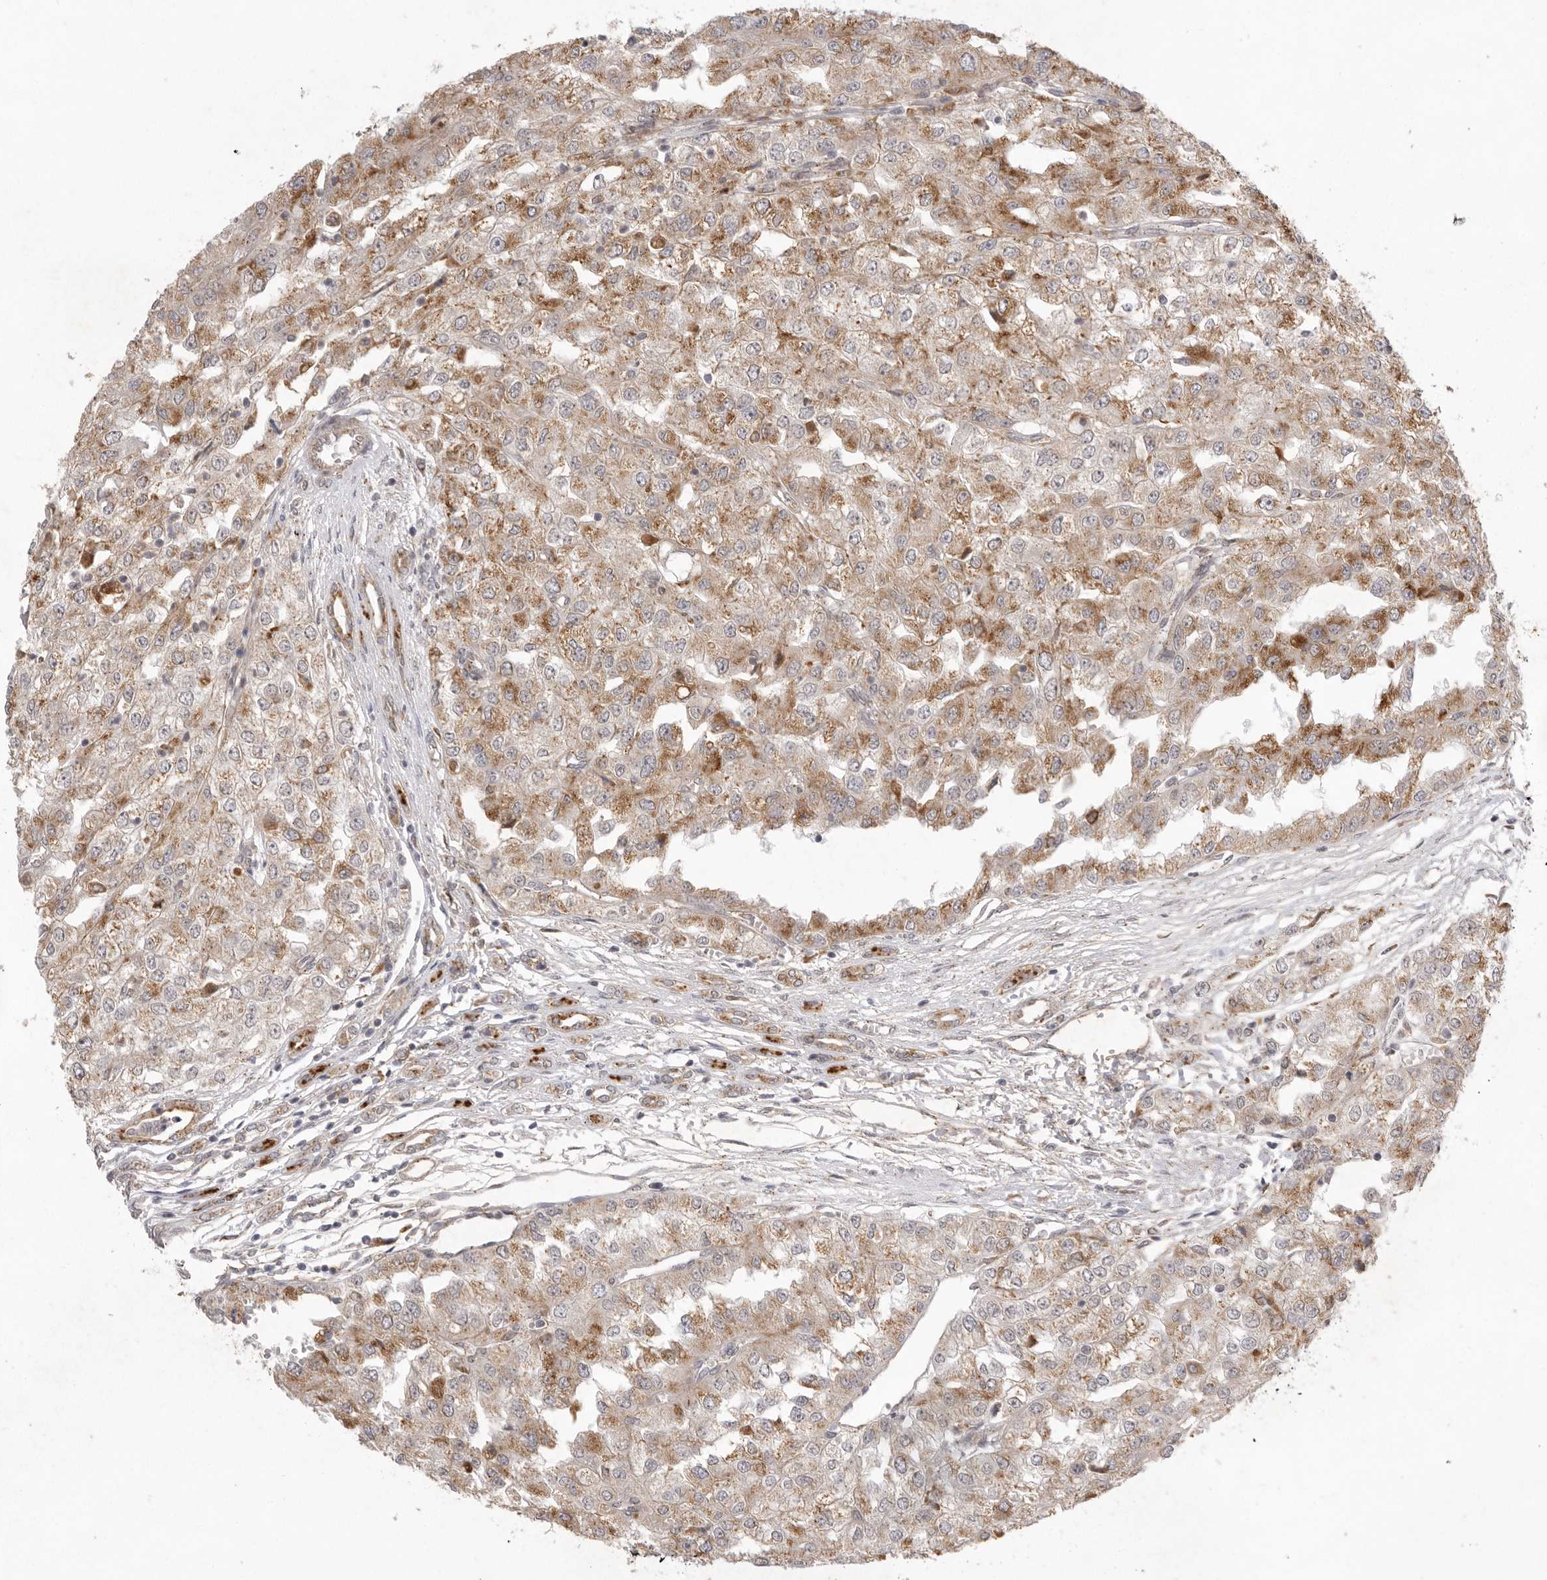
{"staining": {"intensity": "moderate", "quantity": ">75%", "location": "cytoplasmic/membranous"}, "tissue": "renal cancer", "cell_type": "Tumor cells", "image_type": "cancer", "snomed": [{"axis": "morphology", "description": "Adenocarcinoma, NOS"}, {"axis": "topography", "description": "Kidney"}], "caption": "Tumor cells show medium levels of moderate cytoplasmic/membranous positivity in approximately >75% of cells in renal cancer (adenocarcinoma).", "gene": "TLR3", "patient": {"sex": "female", "age": 54}}